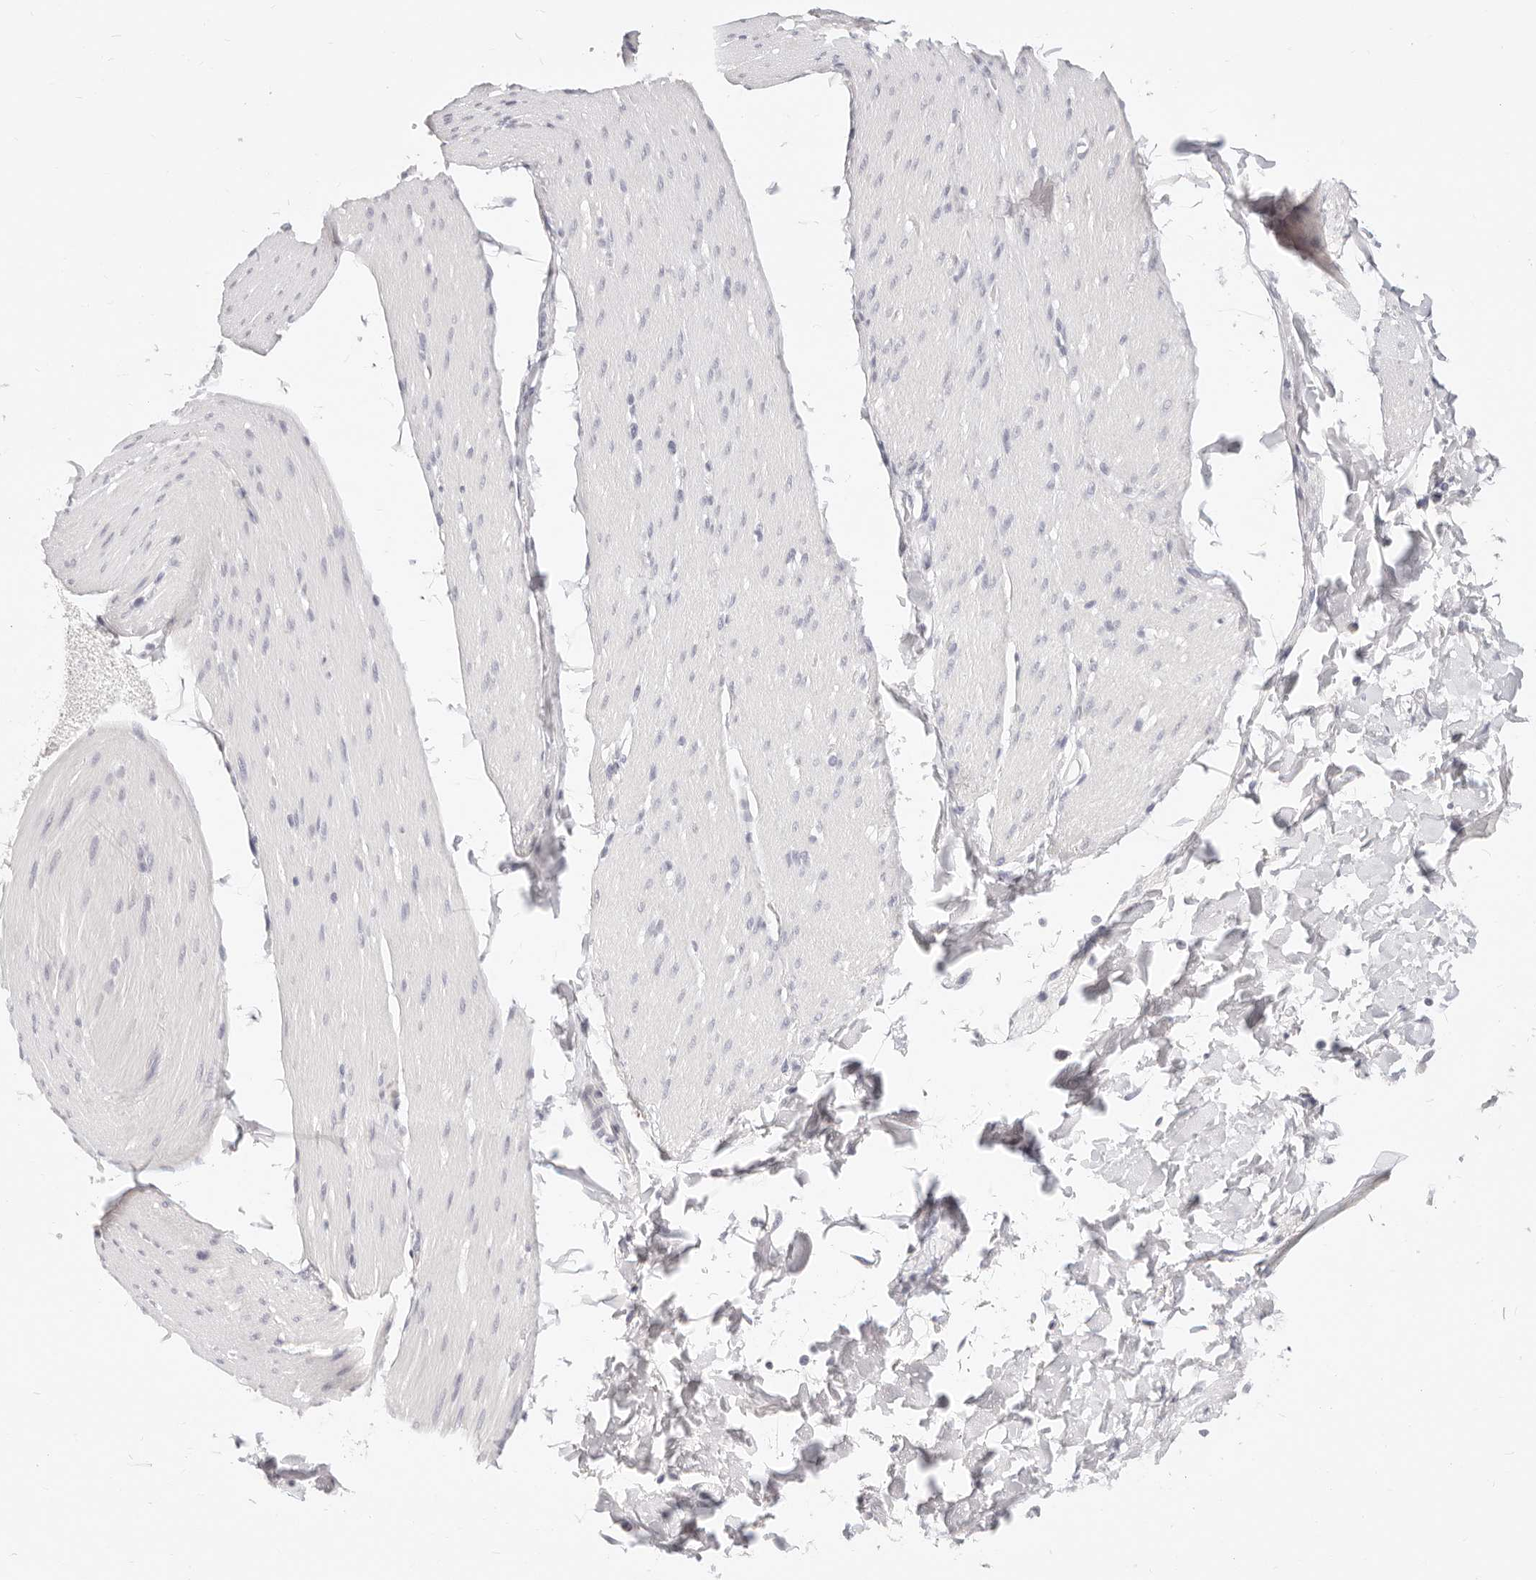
{"staining": {"intensity": "negative", "quantity": "none", "location": "none"}, "tissue": "smooth muscle", "cell_type": "Smooth muscle cells", "image_type": "normal", "snomed": [{"axis": "morphology", "description": "Normal tissue, NOS"}, {"axis": "topography", "description": "Smooth muscle"}, {"axis": "topography", "description": "Small intestine"}], "caption": "An immunohistochemistry histopathology image of benign smooth muscle is shown. There is no staining in smooth muscle cells of smooth muscle. Brightfield microscopy of immunohistochemistry (IHC) stained with DAB (brown) and hematoxylin (blue), captured at high magnification.", "gene": "CAMP", "patient": {"sex": "female", "age": 84}}